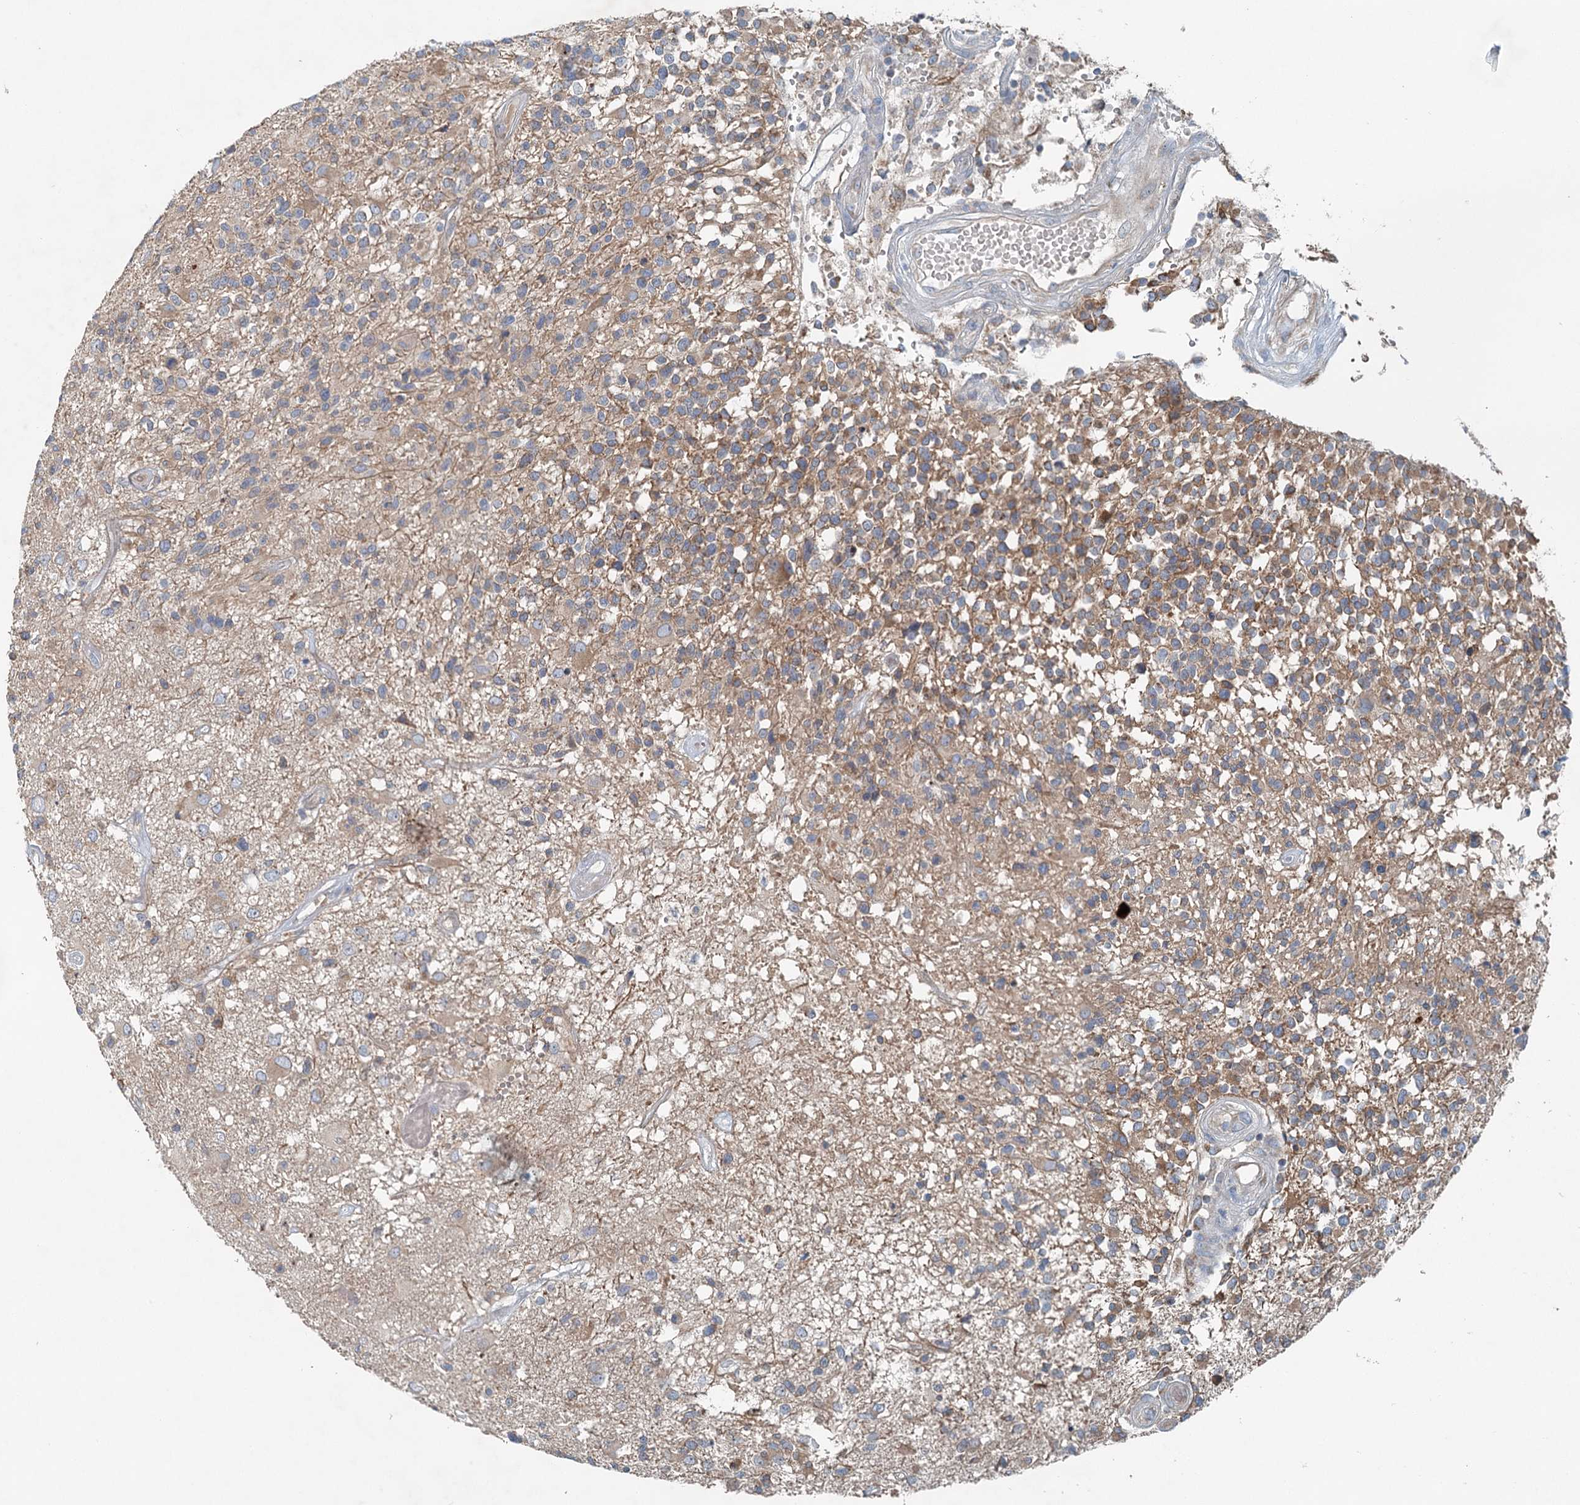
{"staining": {"intensity": "moderate", "quantity": "<25%", "location": "cytoplasmic/membranous"}, "tissue": "glioma", "cell_type": "Tumor cells", "image_type": "cancer", "snomed": [{"axis": "morphology", "description": "Glioma, malignant, High grade"}, {"axis": "morphology", "description": "Glioblastoma, NOS"}, {"axis": "topography", "description": "Brain"}], "caption": "The photomicrograph exhibits immunohistochemical staining of glioma. There is moderate cytoplasmic/membranous staining is present in about <25% of tumor cells.", "gene": "CHCHD5", "patient": {"sex": "male", "age": 60}}